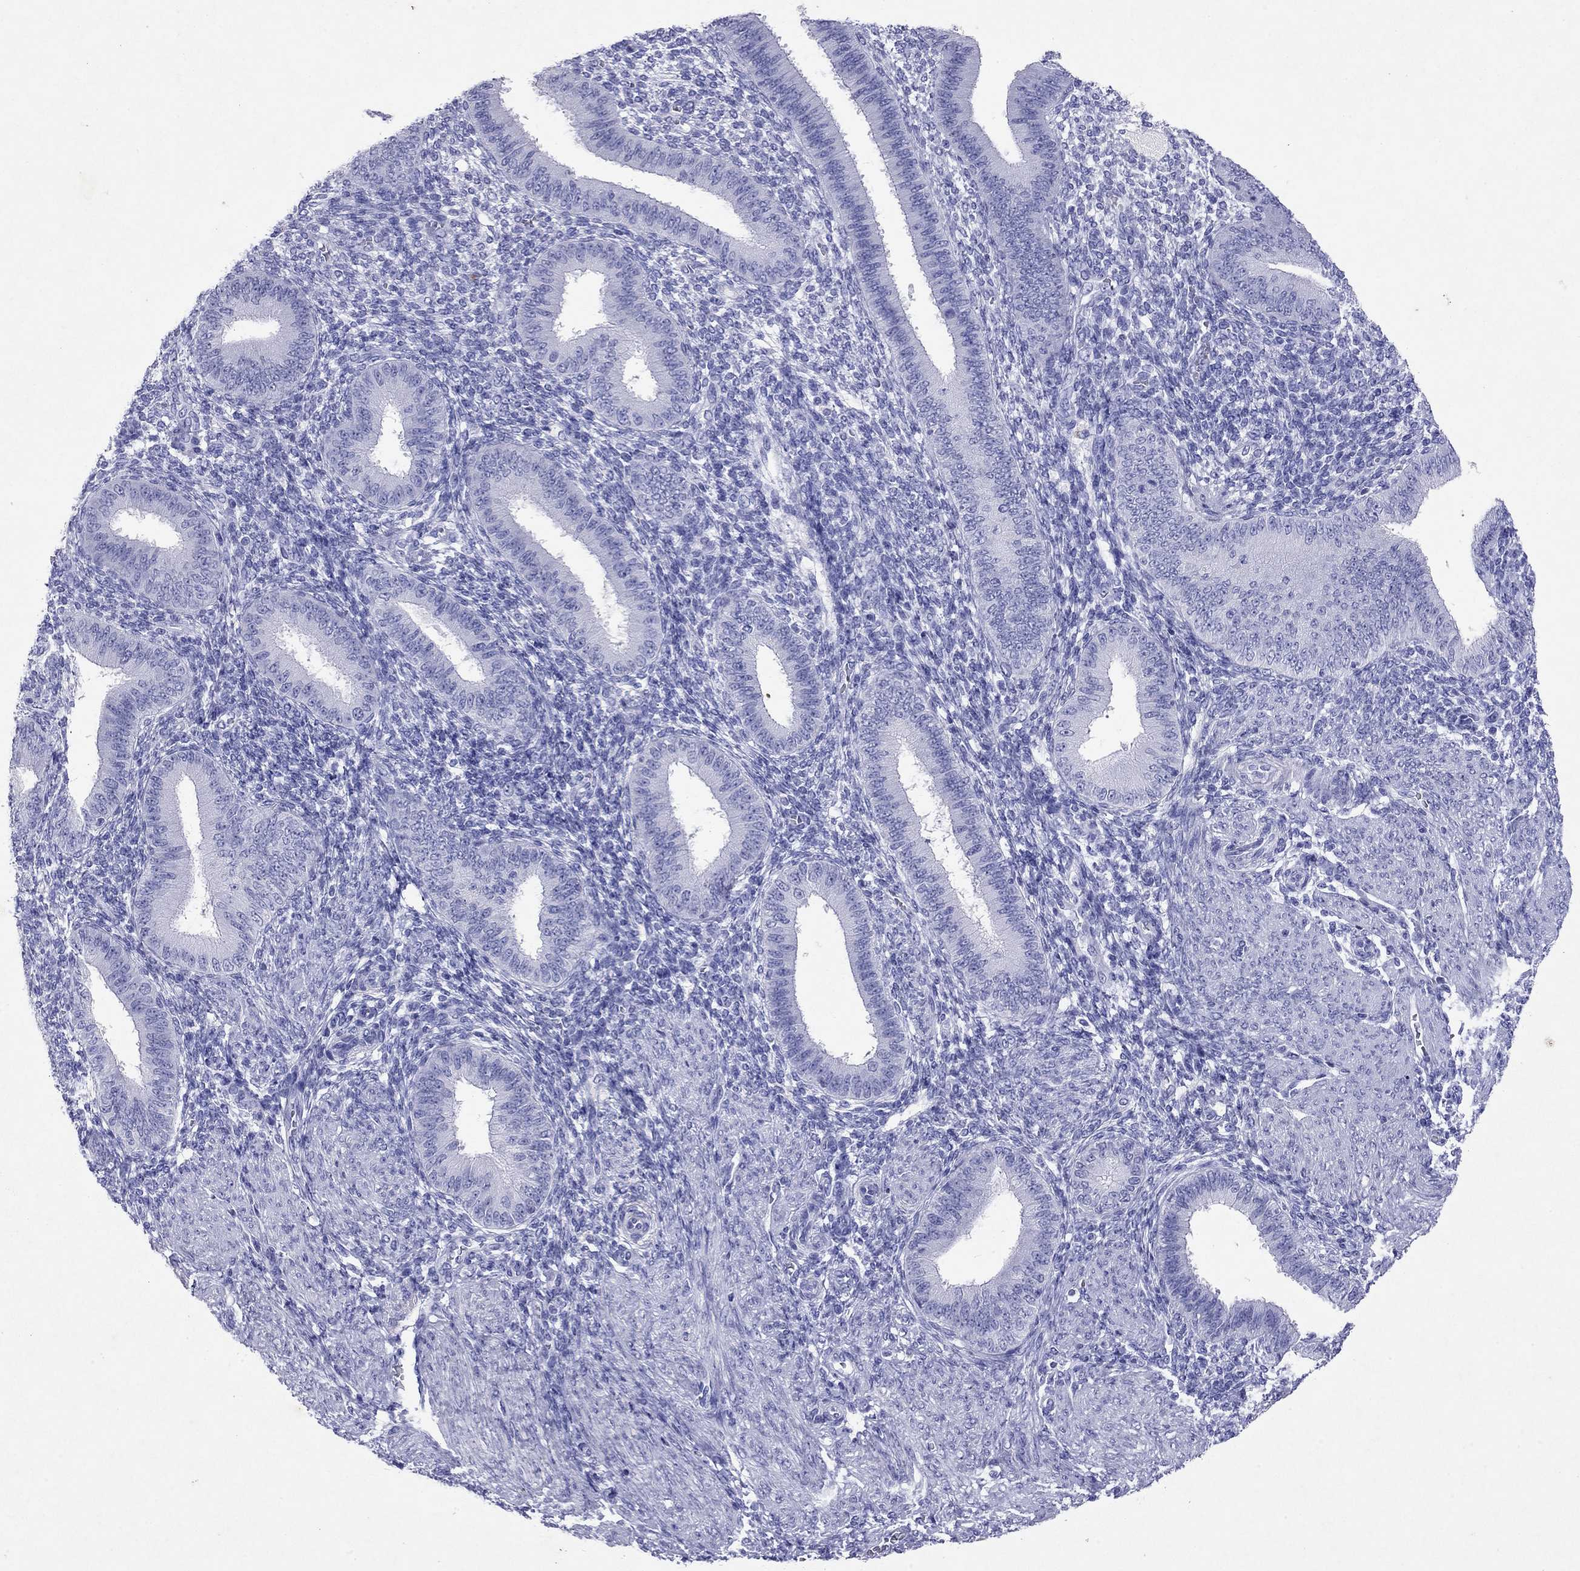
{"staining": {"intensity": "negative", "quantity": "none", "location": "none"}, "tissue": "endometrium", "cell_type": "Cells in endometrial stroma", "image_type": "normal", "snomed": [{"axis": "morphology", "description": "Normal tissue, NOS"}, {"axis": "topography", "description": "Endometrium"}], "caption": "Endometrium was stained to show a protein in brown. There is no significant positivity in cells in endometrial stroma. Brightfield microscopy of IHC stained with DAB (brown) and hematoxylin (blue), captured at high magnification.", "gene": "ARMC12", "patient": {"sex": "female", "age": 39}}